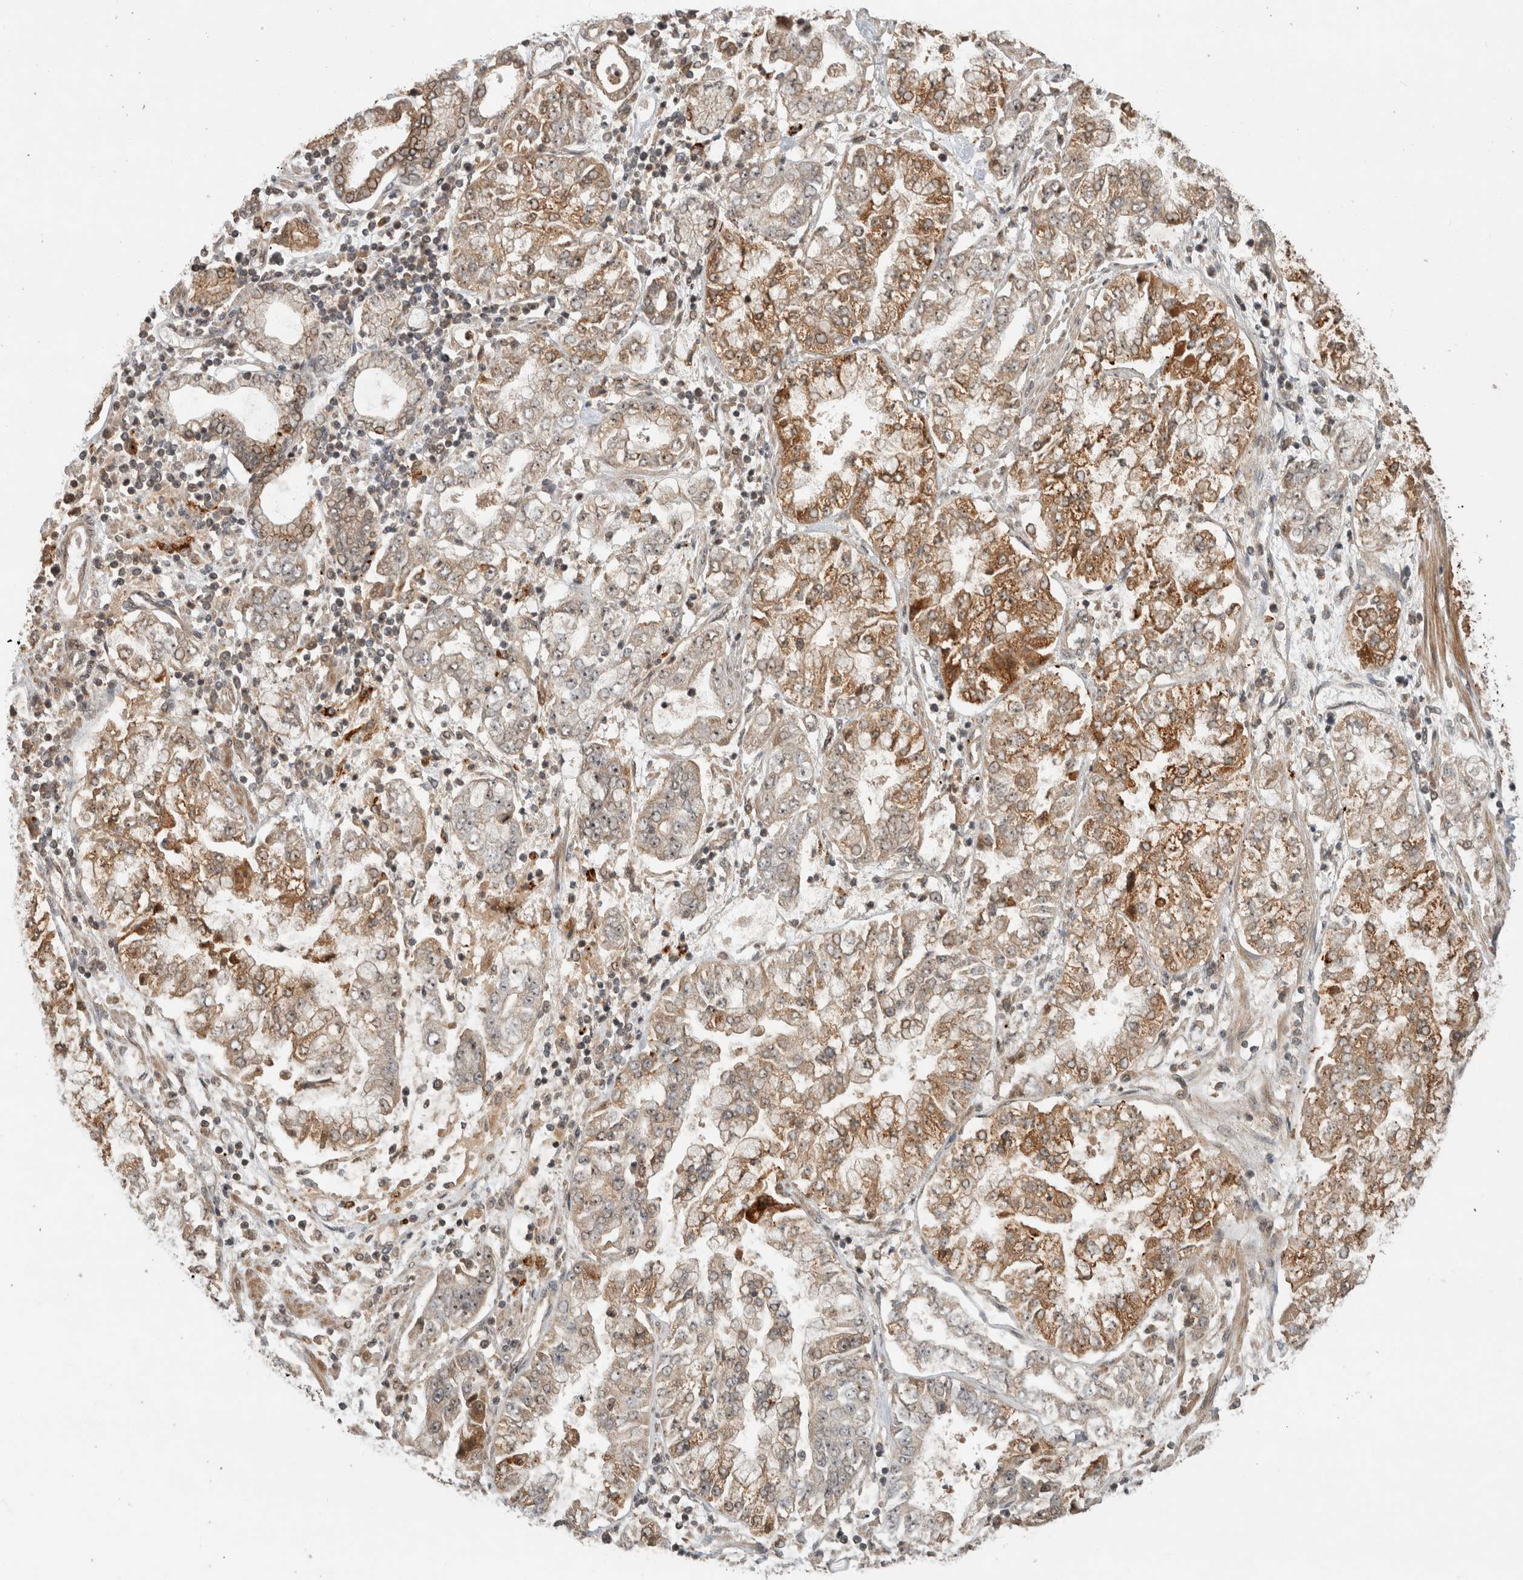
{"staining": {"intensity": "moderate", "quantity": "25%-75%", "location": "cytoplasmic/membranous"}, "tissue": "stomach cancer", "cell_type": "Tumor cells", "image_type": "cancer", "snomed": [{"axis": "morphology", "description": "Adenocarcinoma, NOS"}, {"axis": "topography", "description": "Stomach"}], "caption": "Immunohistochemical staining of adenocarcinoma (stomach) reveals medium levels of moderate cytoplasmic/membranous protein expression in about 25%-75% of tumor cells.", "gene": "PITPNC1", "patient": {"sex": "male", "age": 76}}